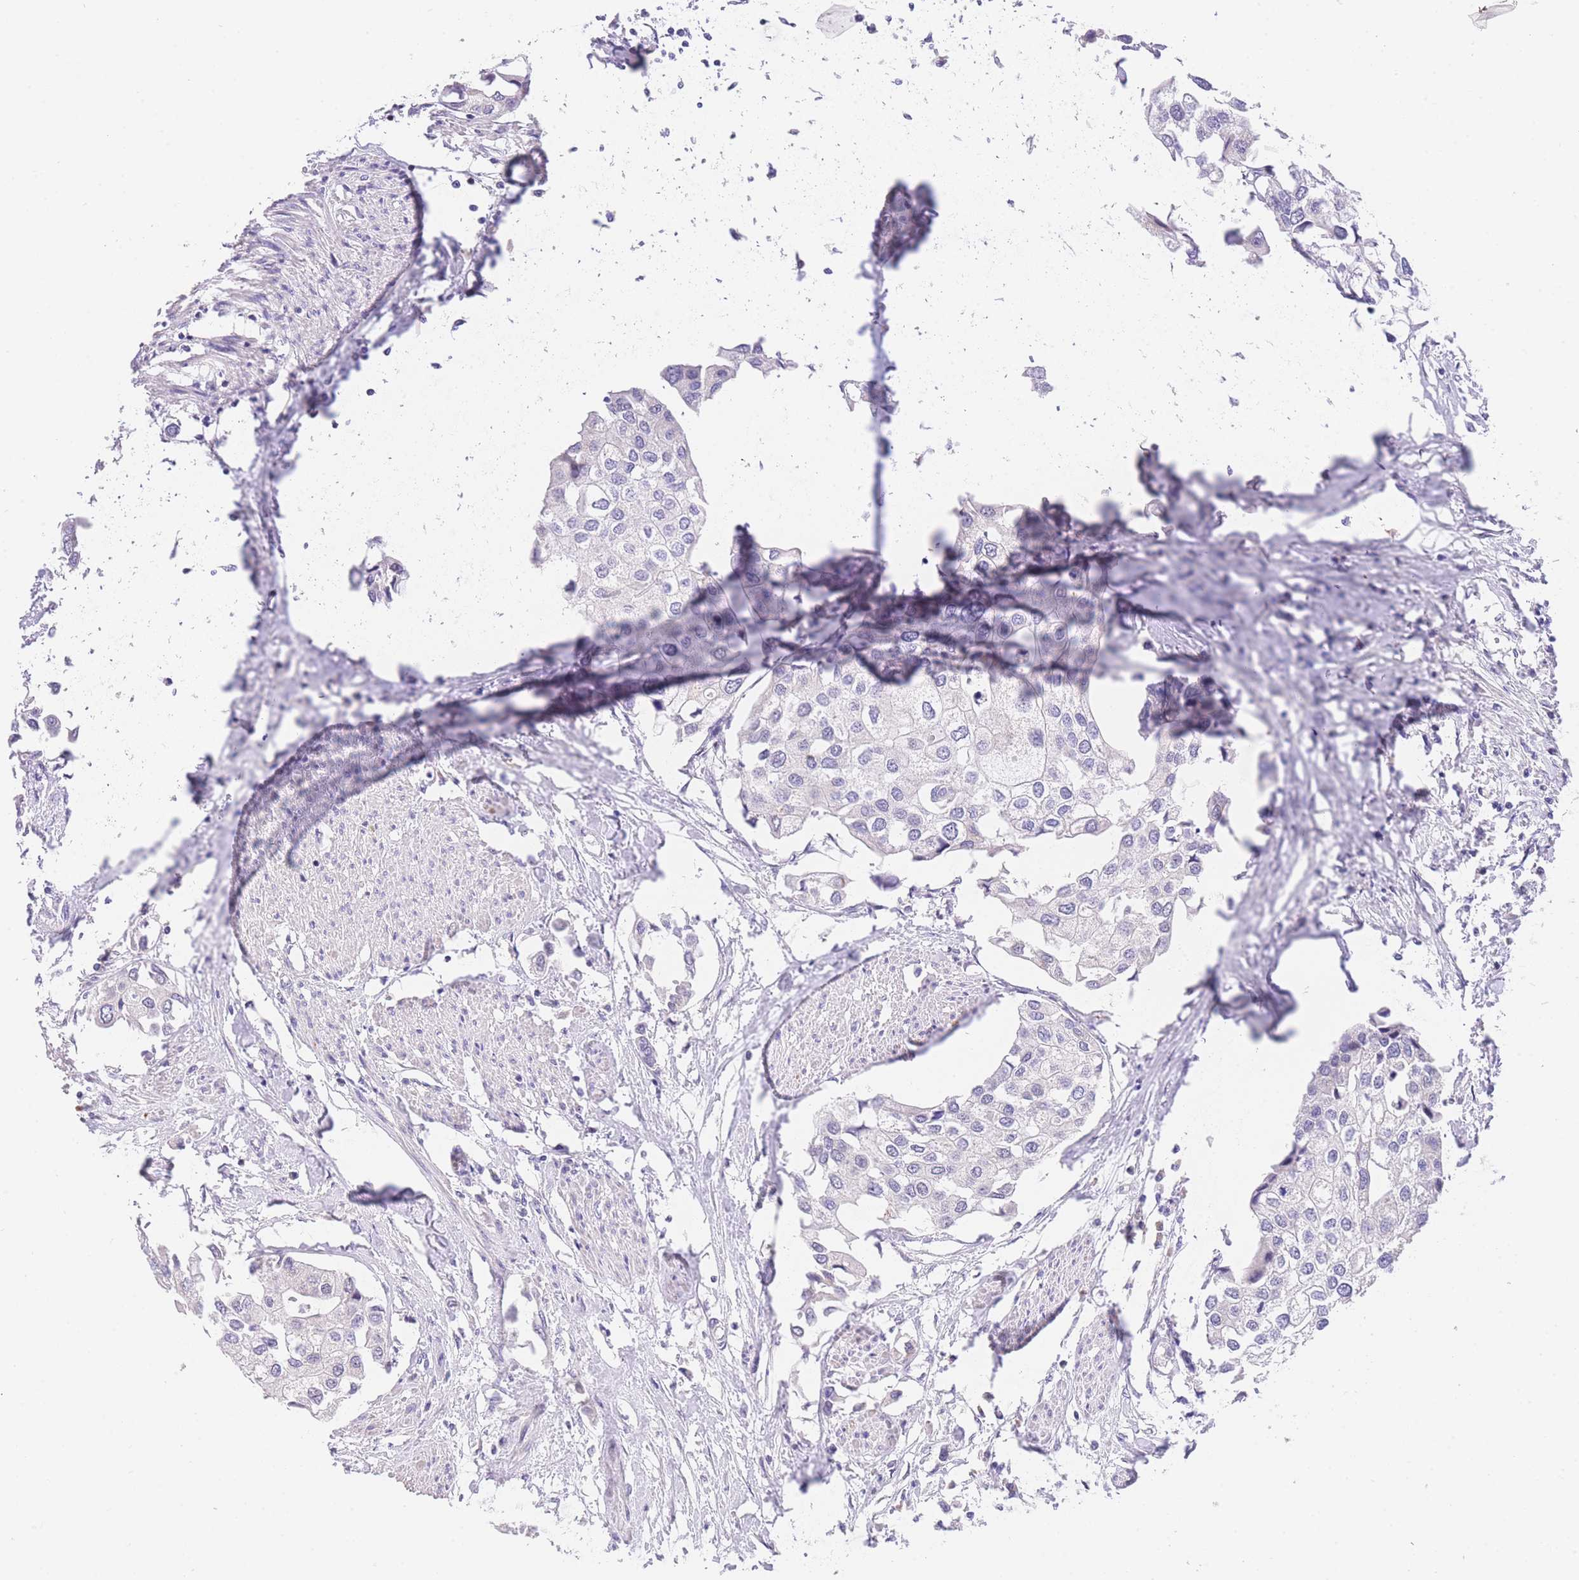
{"staining": {"intensity": "negative", "quantity": "none", "location": "none"}, "tissue": "urothelial cancer", "cell_type": "Tumor cells", "image_type": "cancer", "snomed": [{"axis": "morphology", "description": "Urothelial carcinoma, High grade"}, {"axis": "topography", "description": "Urinary bladder"}], "caption": "This is an immunohistochemistry photomicrograph of human high-grade urothelial carcinoma. There is no expression in tumor cells.", "gene": "SLC35F2", "patient": {"sex": "male", "age": 64}}